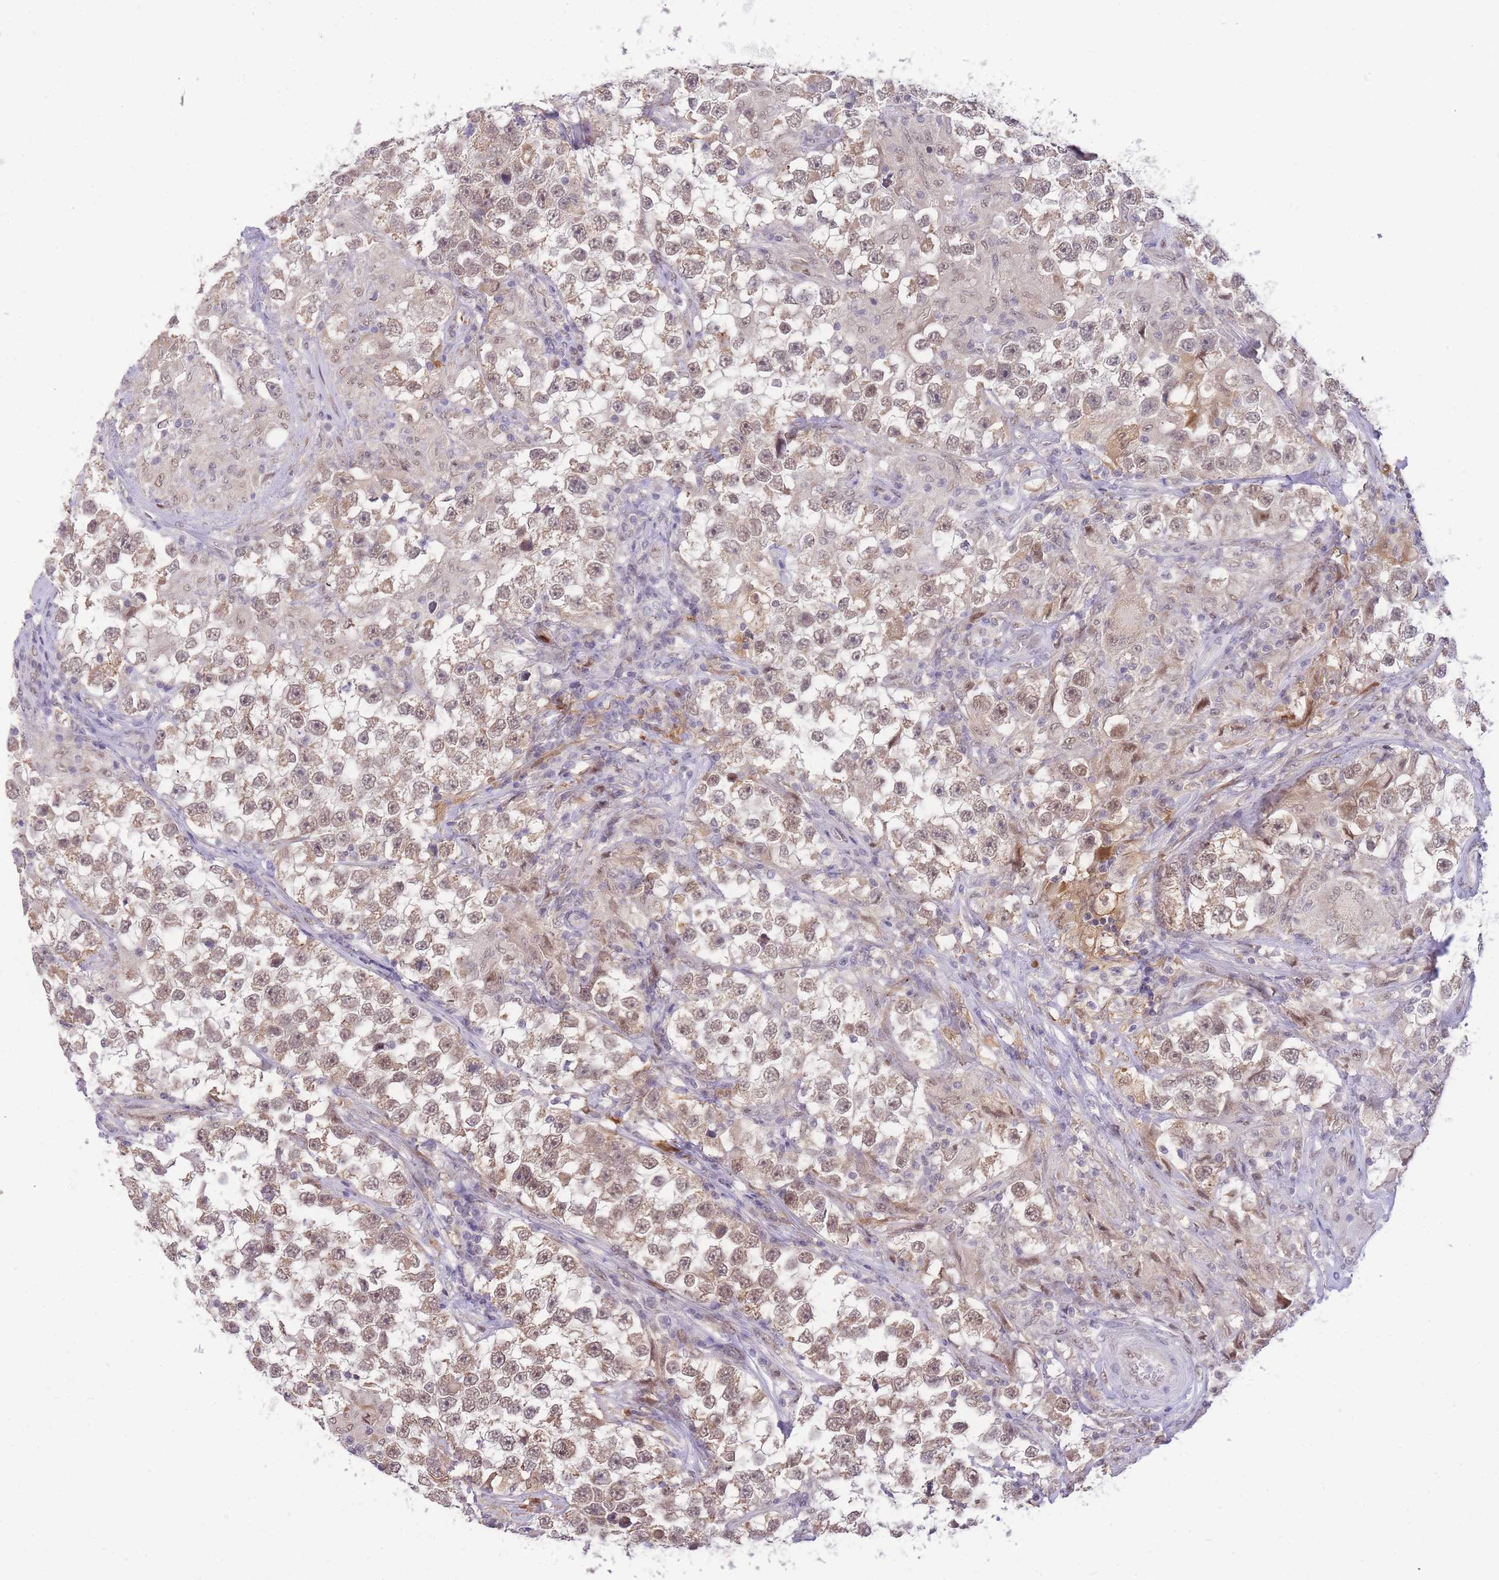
{"staining": {"intensity": "weak", "quantity": ">75%", "location": "cytoplasmic/membranous,nuclear"}, "tissue": "testis cancer", "cell_type": "Tumor cells", "image_type": "cancer", "snomed": [{"axis": "morphology", "description": "Seminoma, NOS"}, {"axis": "topography", "description": "Testis"}], "caption": "Immunohistochemistry (IHC) staining of testis cancer (seminoma), which shows low levels of weak cytoplasmic/membranous and nuclear staining in about >75% of tumor cells indicating weak cytoplasmic/membranous and nuclear protein staining. The staining was performed using DAB (brown) for protein detection and nuclei were counterstained in hematoxylin (blue).", "gene": "PUS10", "patient": {"sex": "male", "age": 46}}